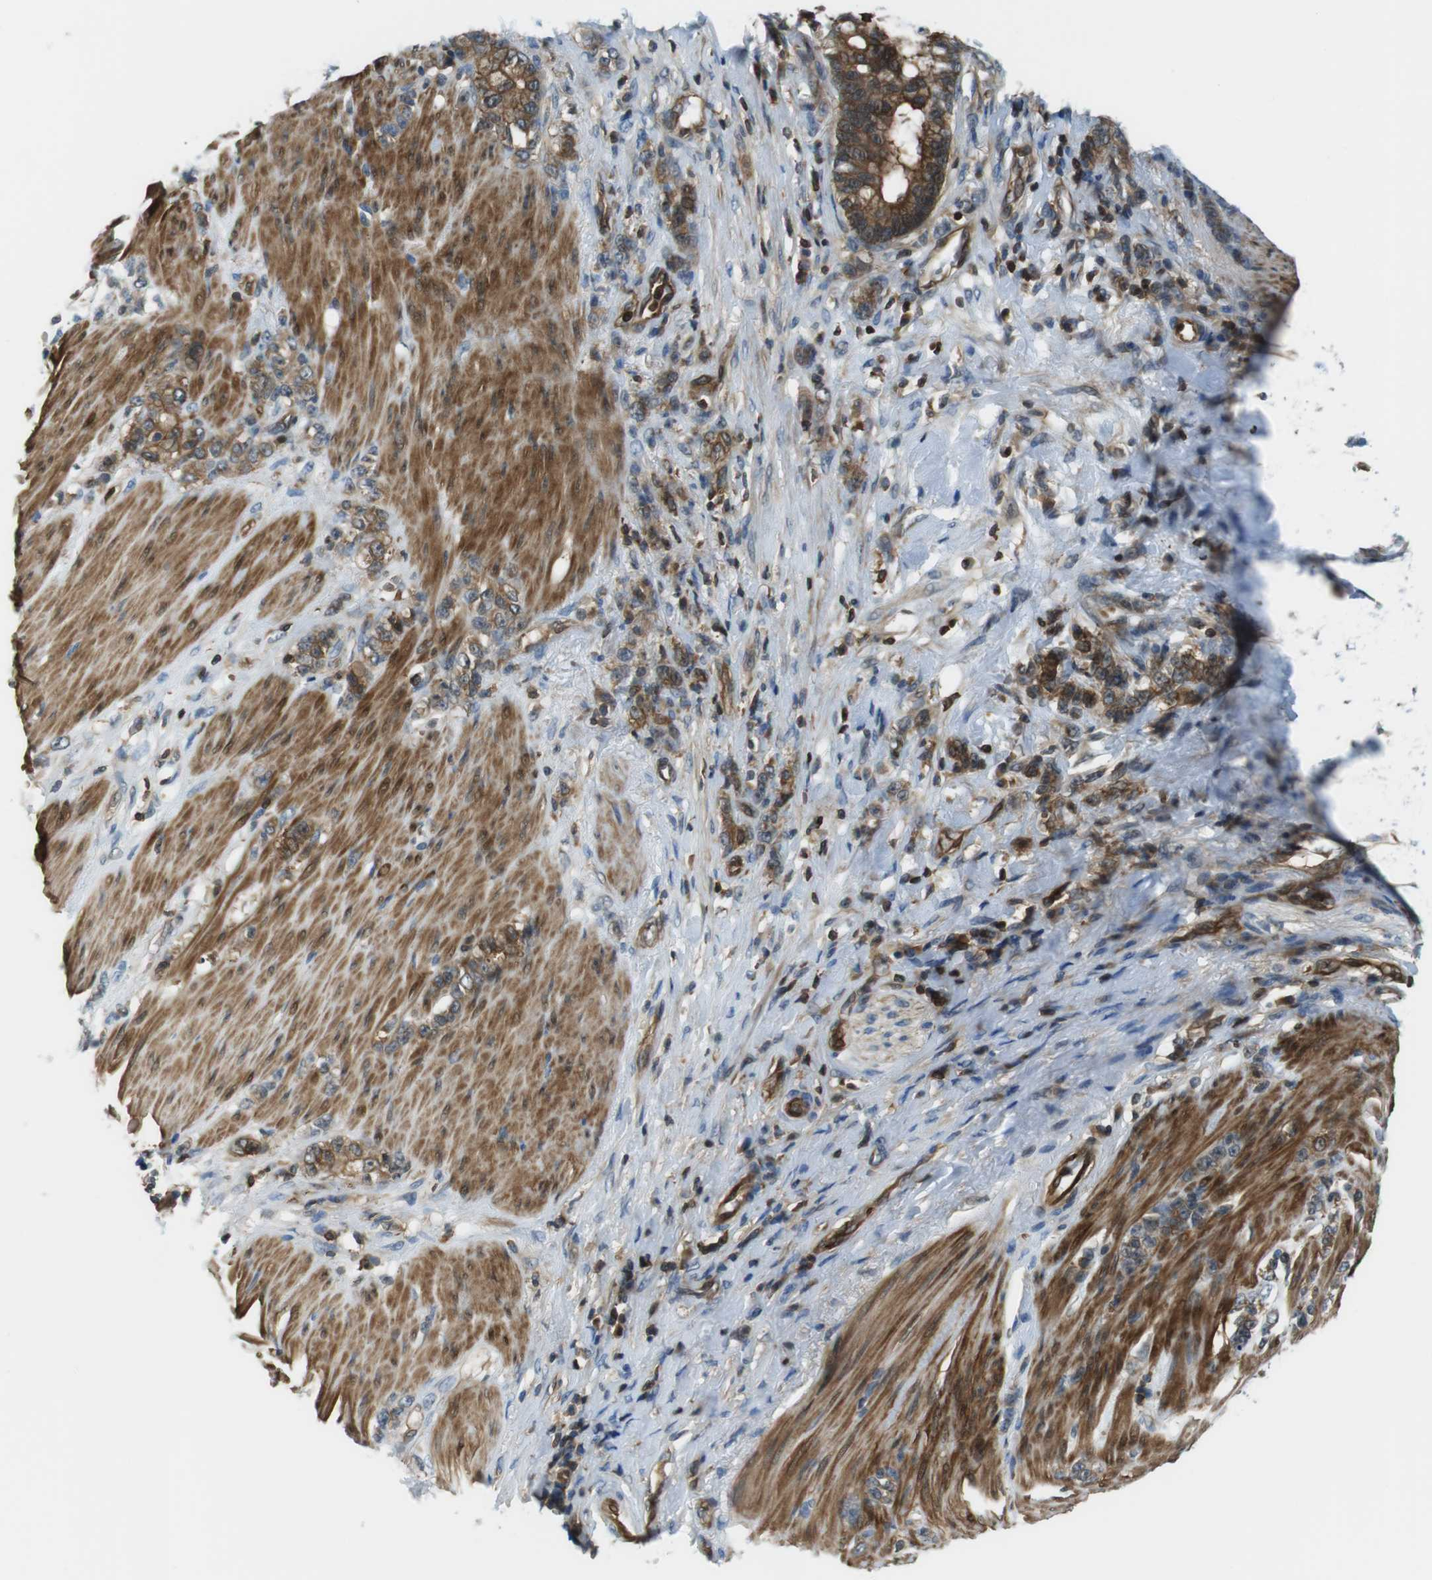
{"staining": {"intensity": "moderate", "quantity": ">75%", "location": "cytoplasmic/membranous"}, "tissue": "stomach cancer", "cell_type": "Tumor cells", "image_type": "cancer", "snomed": [{"axis": "morphology", "description": "Adenocarcinoma, NOS"}, {"axis": "topography", "description": "Stomach, lower"}], "caption": "Protein staining by IHC demonstrates moderate cytoplasmic/membranous positivity in approximately >75% of tumor cells in stomach cancer. (DAB = brown stain, brightfield microscopy at high magnification).", "gene": "TES", "patient": {"sex": "male", "age": 88}}